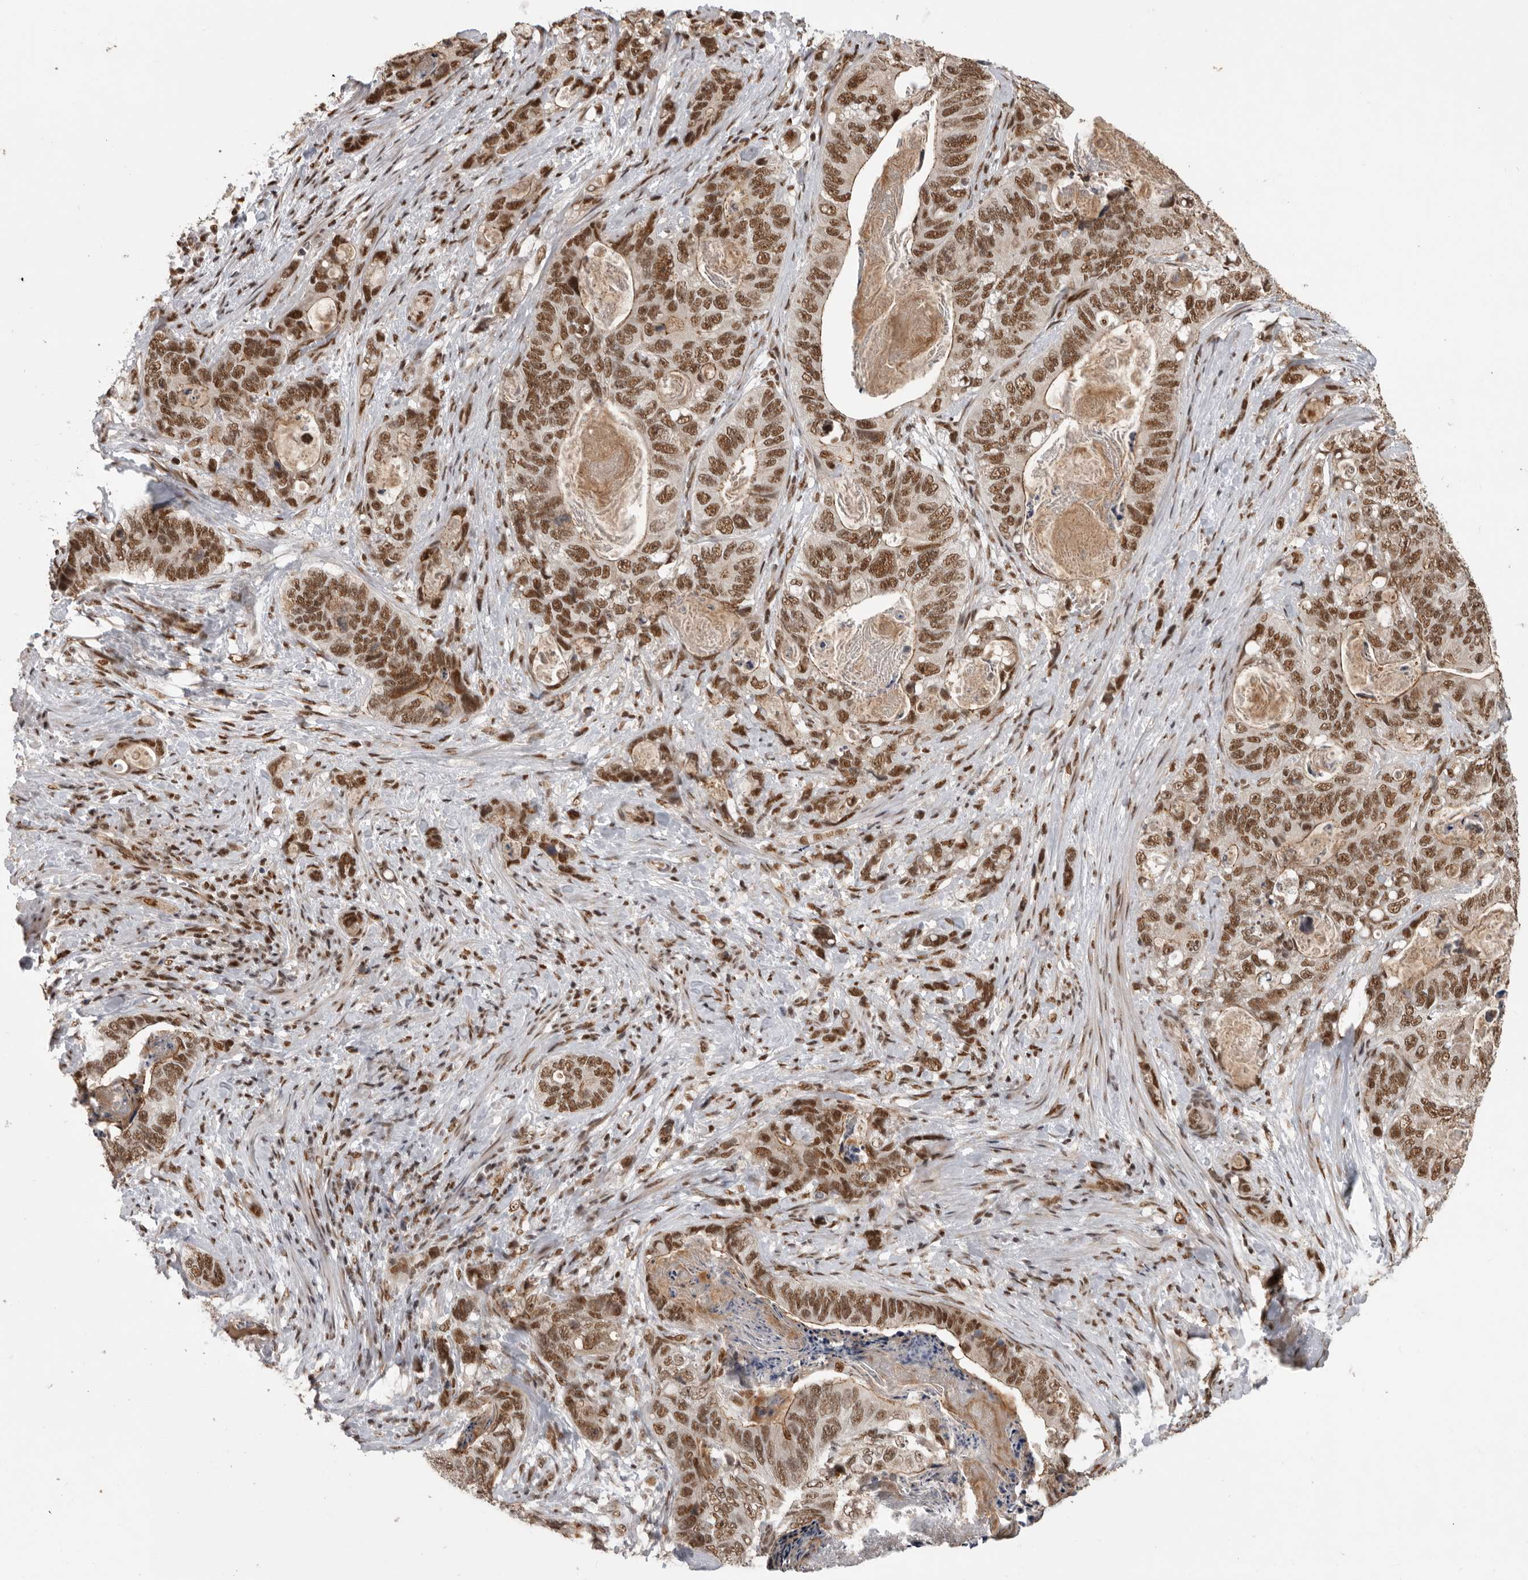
{"staining": {"intensity": "strong", "quantity": ">75%", "location": "nuclear"}, "tissue": "stomach cancer", "cell_type": "Tumor cells", "image_type": "cancer", "snomed": [{"axis": "morphology", "description": "Normal tissue, NOS"}, {"axis": "morphology", "description": "Adenocarcinoma, NOS"}, {"axis": "topography", "description": "Stomach"}], "caption": "An immunohistochemistry (IHC) photomicrograph of neoplastic tissue is shown. Protein staining in brown highlights strong nuclear positivity in stomach adenocarcinoma within tumor cells.", "gene": "CBLL1", "patient": {"sex": "female", "age": 89}}